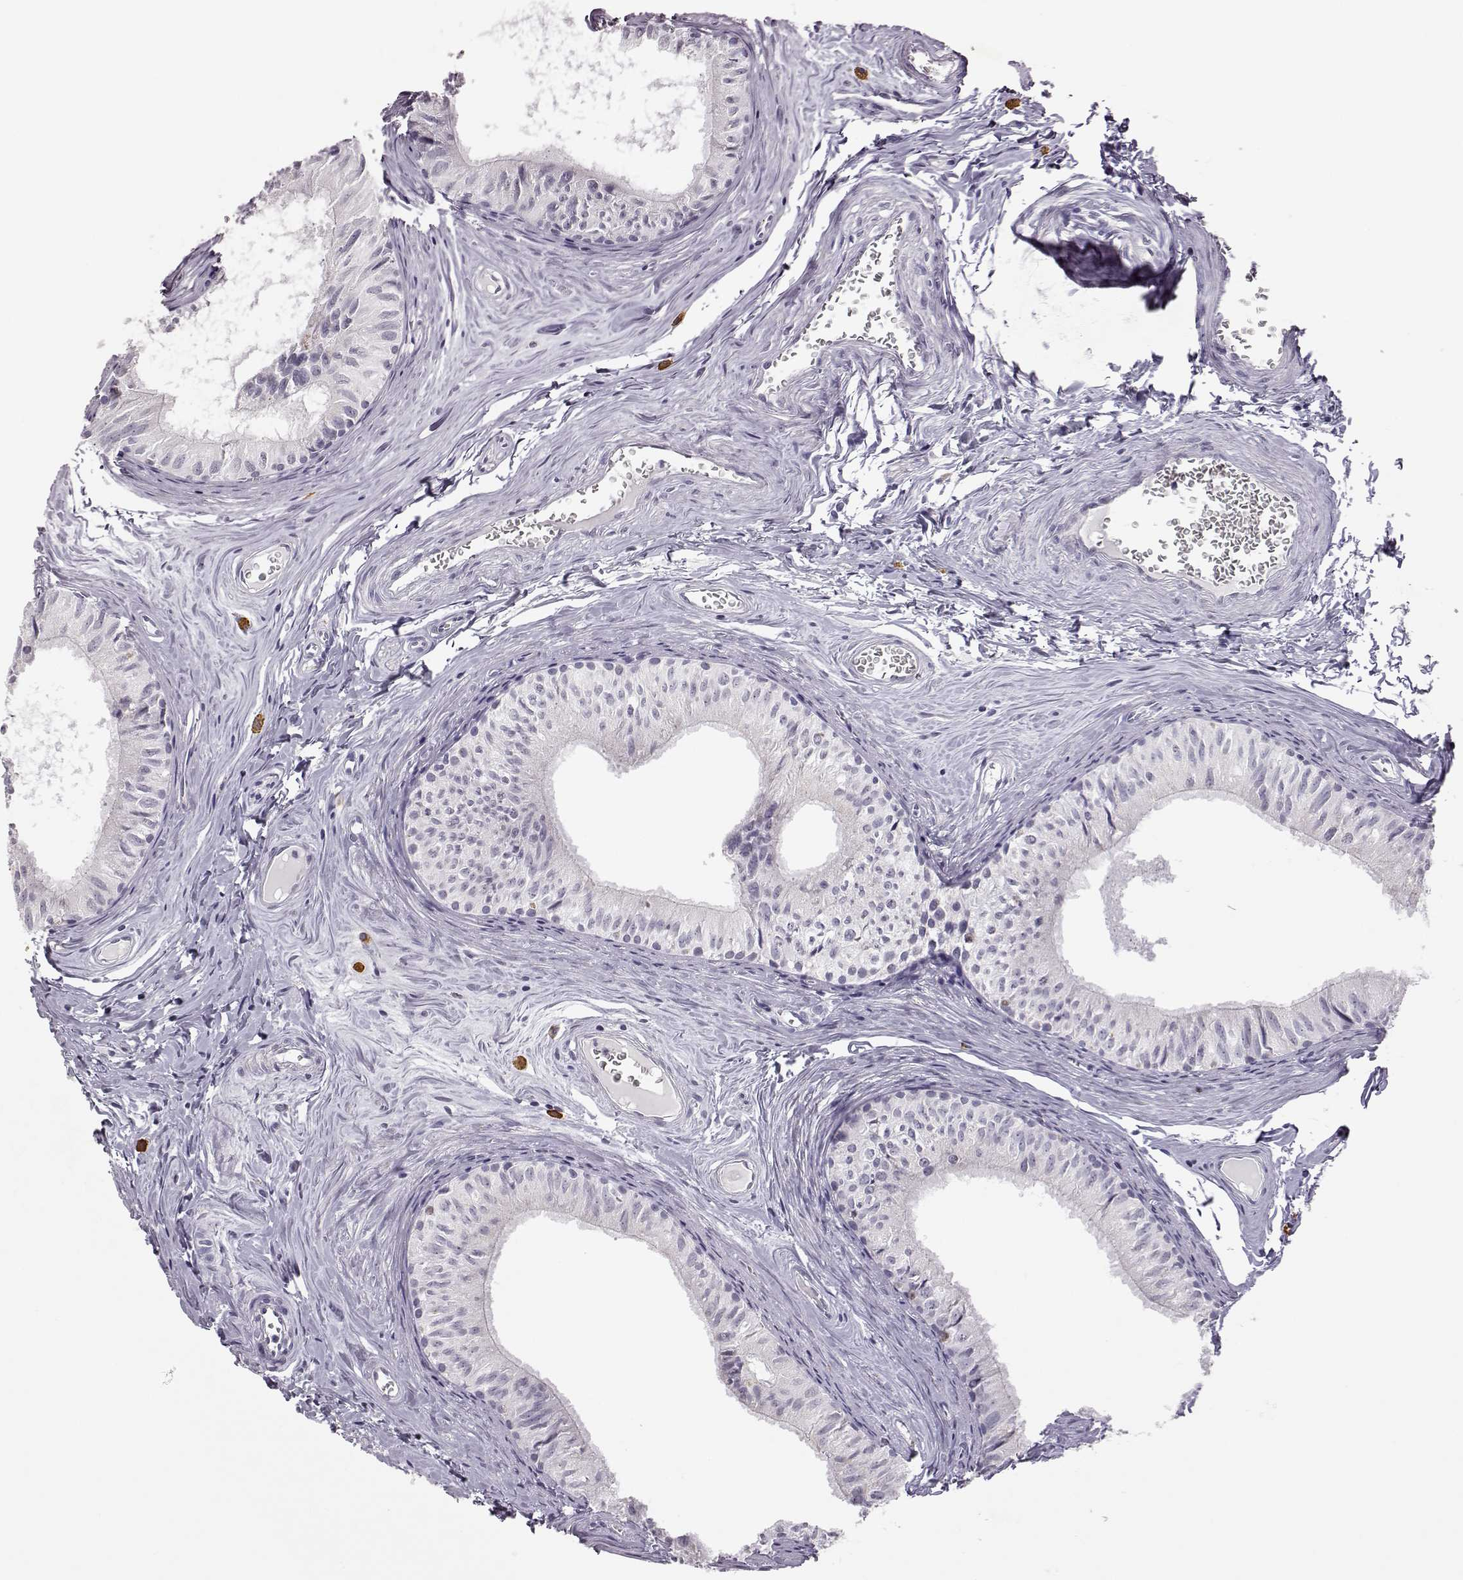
{"staining": {"intensity": "negative", "quantity": "none", "location": "none"}, "tissue": "epididymis", "cell_type": "Glandular cells", "image_type": "normal", "snomed": [{"axis": "morphology", "description": "Normal tissue, NOS"}, {"axis": "topography", "description": "Epididymis"}], "caption": "IHC of unremarkable human epididymis displays no expression in glandular cells.", "gene": "VGF", "patient": {"sex": "male", "age": 52}}